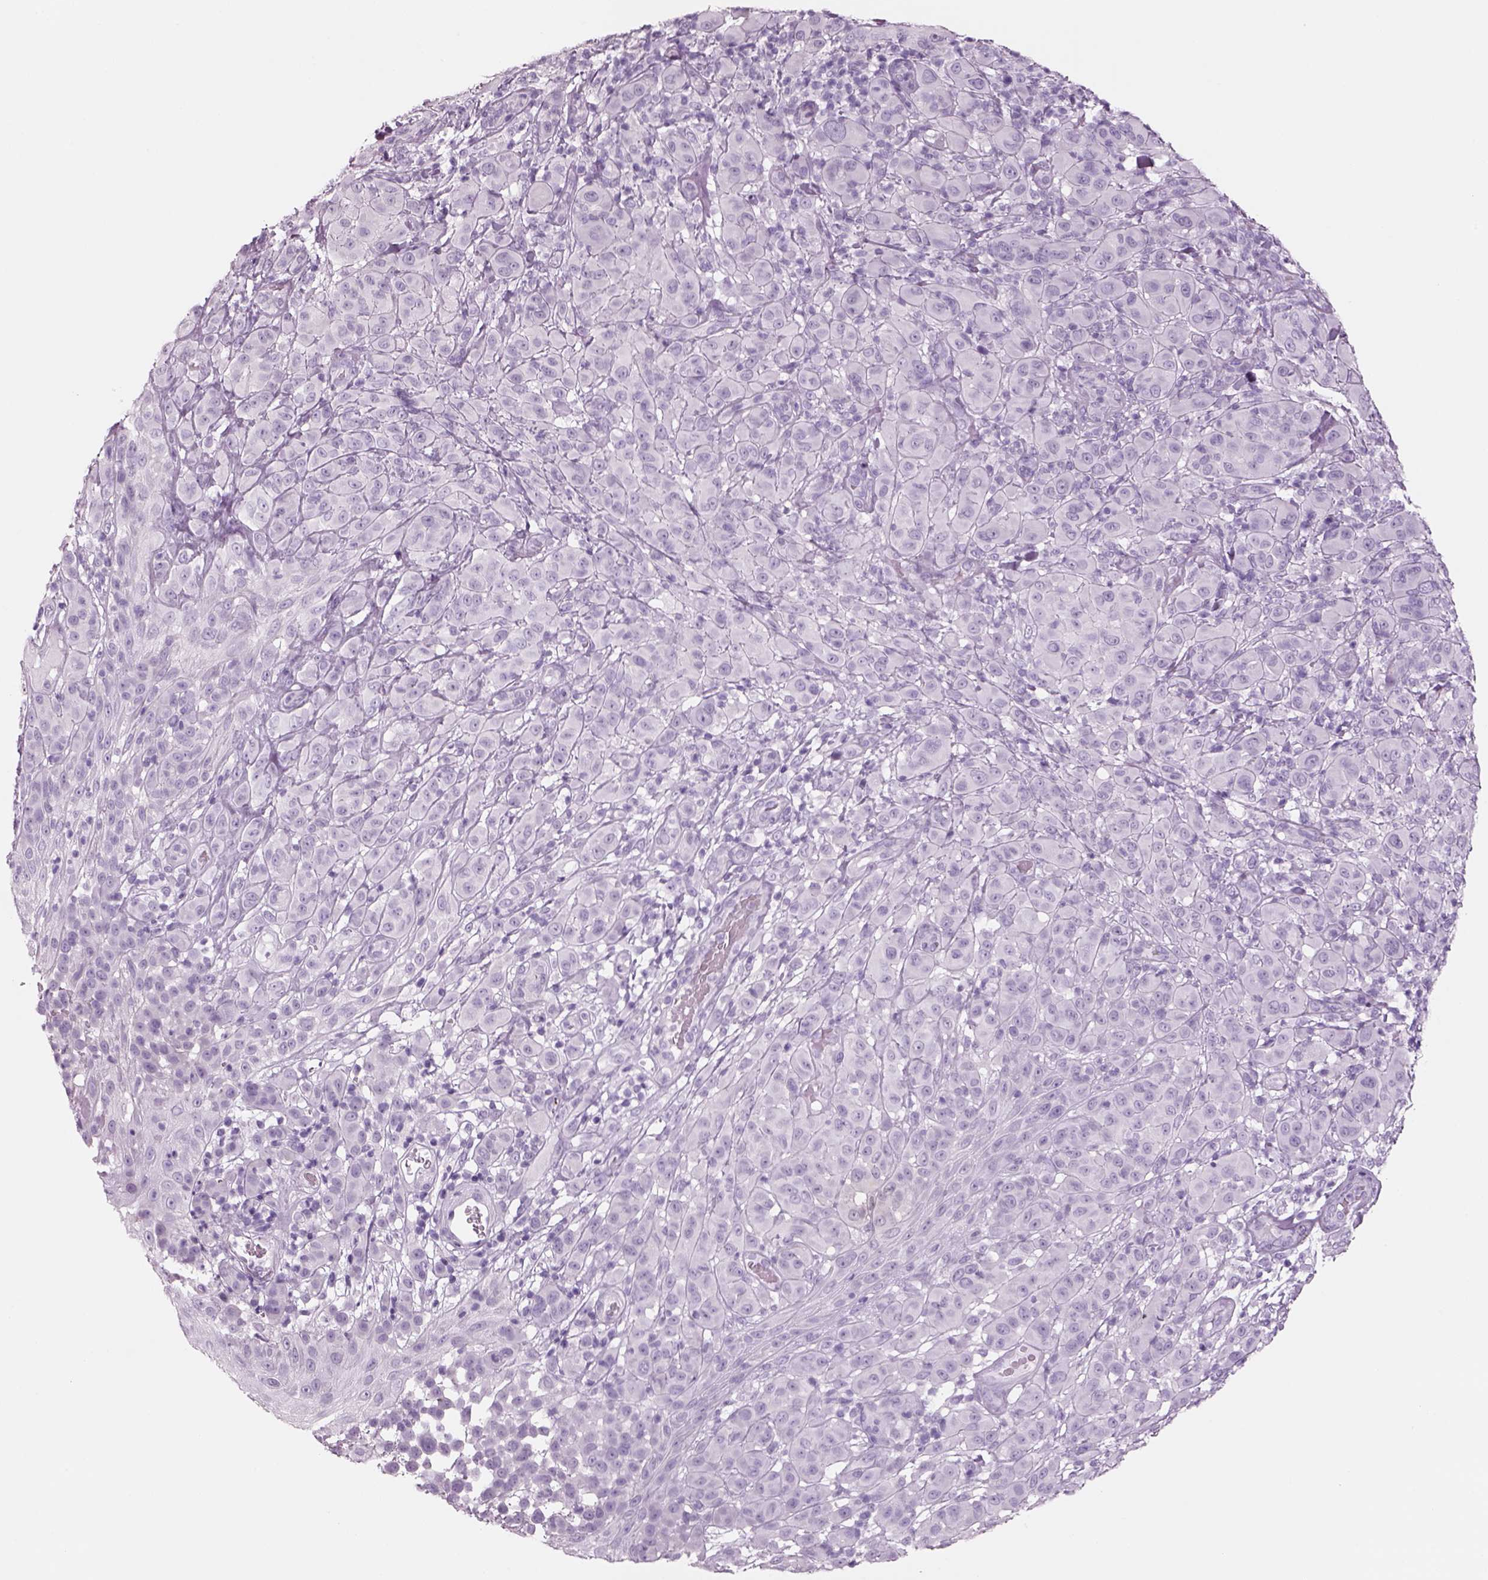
{"staining": {"intensity": "negative", "quantity": "none", "location": "none"}, "tissue": "melanoma", "cell_type": "Tumor cells", "image_type": "cancer", "snomed": [{"axis": "morphology", "description": "Malignant melanoma, NOS"}, {"axis": "topography", "description": "Skin"}], "caption": "There is no significant expression in tumor cells of malignant melanoma.", "gene": "RHO", "patient": {"sex": "female", "age": 87}}